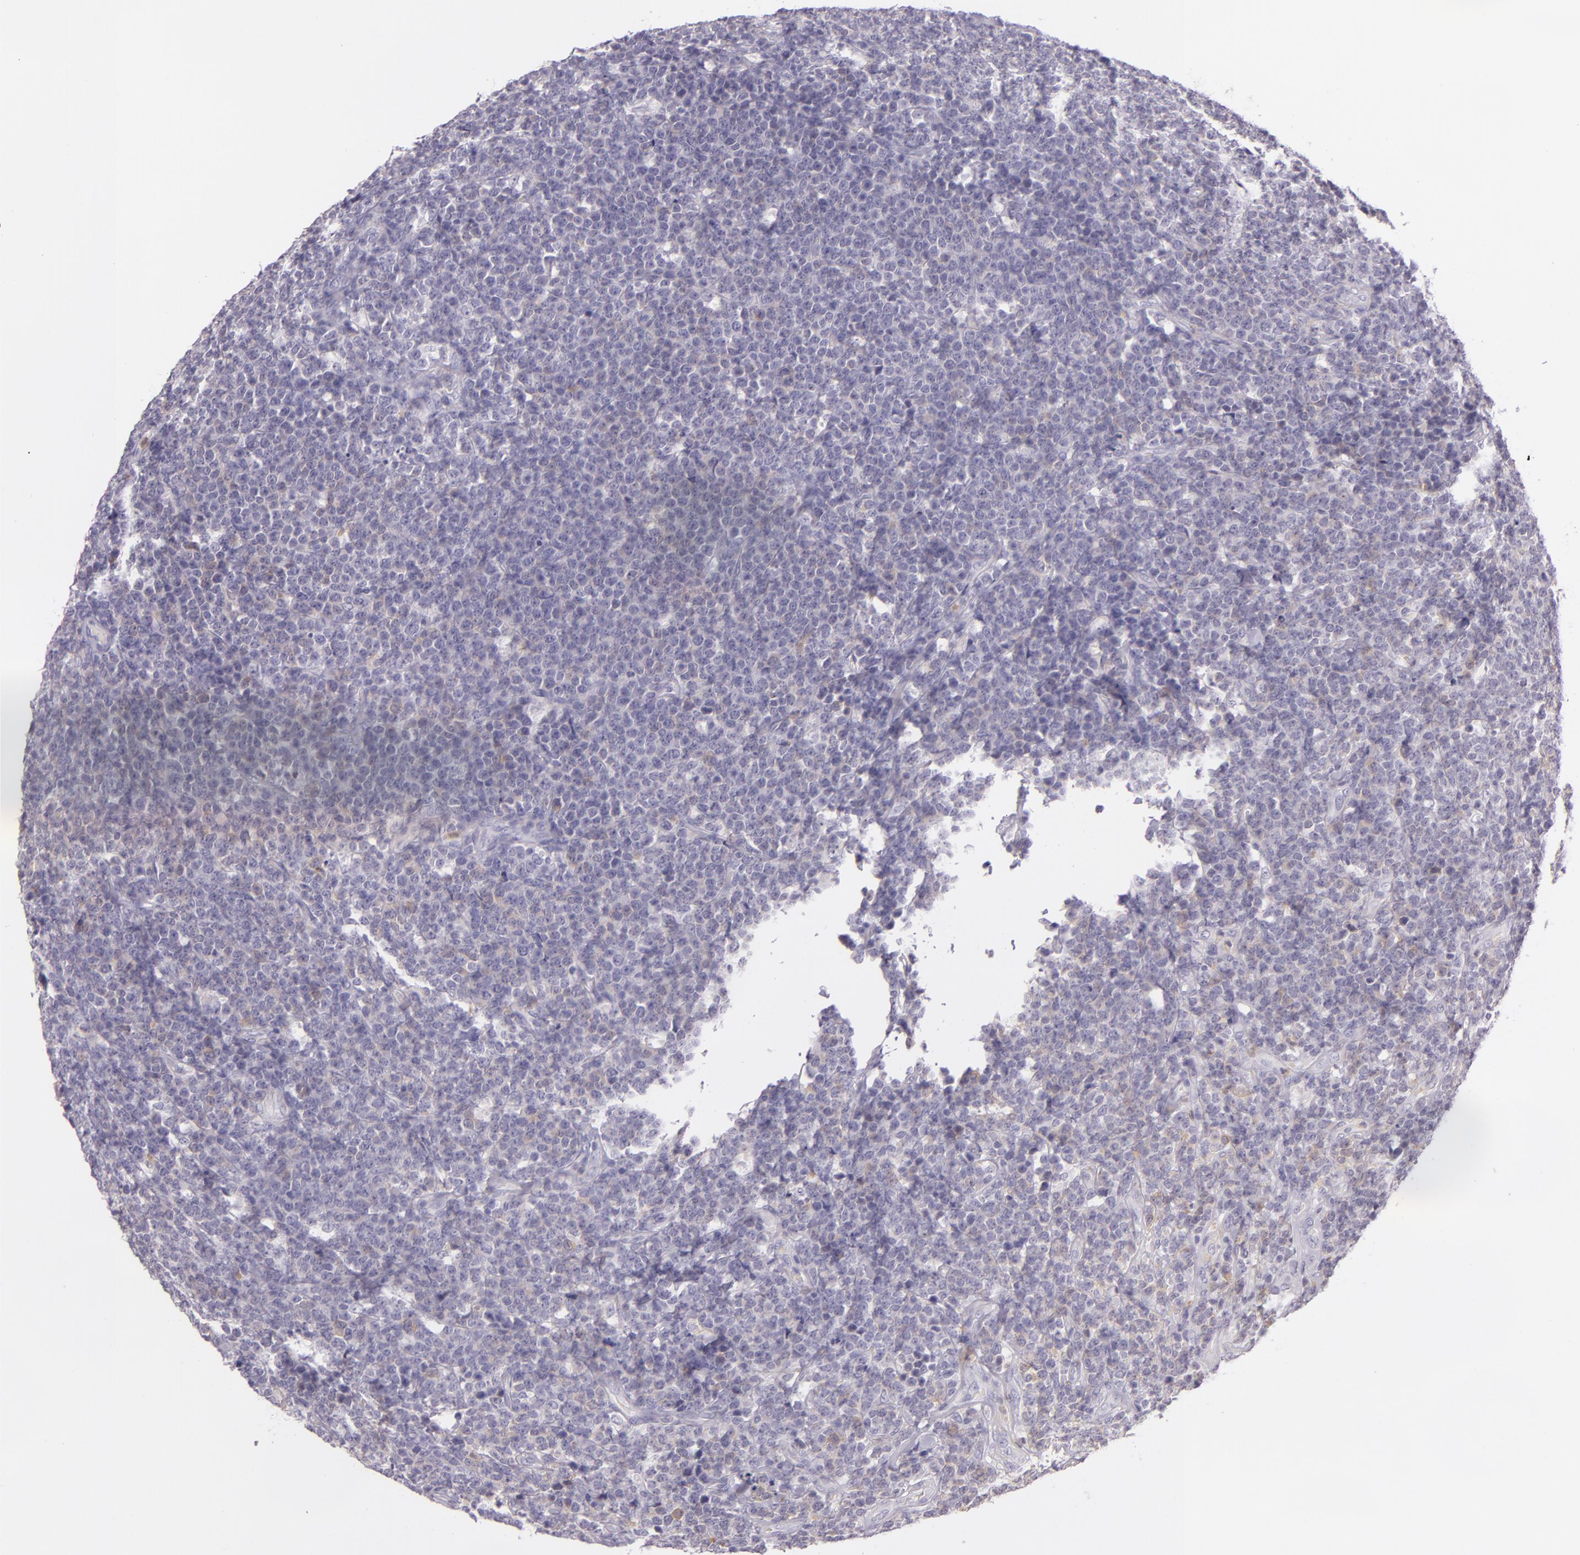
{"staining": {"intensity": "negative", "quantity": "none", "location": "none"}, "tissue": "lymphoma", "cell_type": "Tumor cells", "image_type": "cancer", "snomed": [{"axis": "morphology", "description": "Malignant lymphoma, non-Hodgkin's type, High grade"}, {"axis": "topography", "description": "Small intestine"}, {"axis": "topography", "description": "Colon"}], "caption": "A micrograph of lymphoma stained for a protein demonstrates no brown staining in tumor cells. (DAB immunohistochemistry (IHC), high magnification).", "gene": "CBS", "patient": {"sex": "male", "age": 8}}